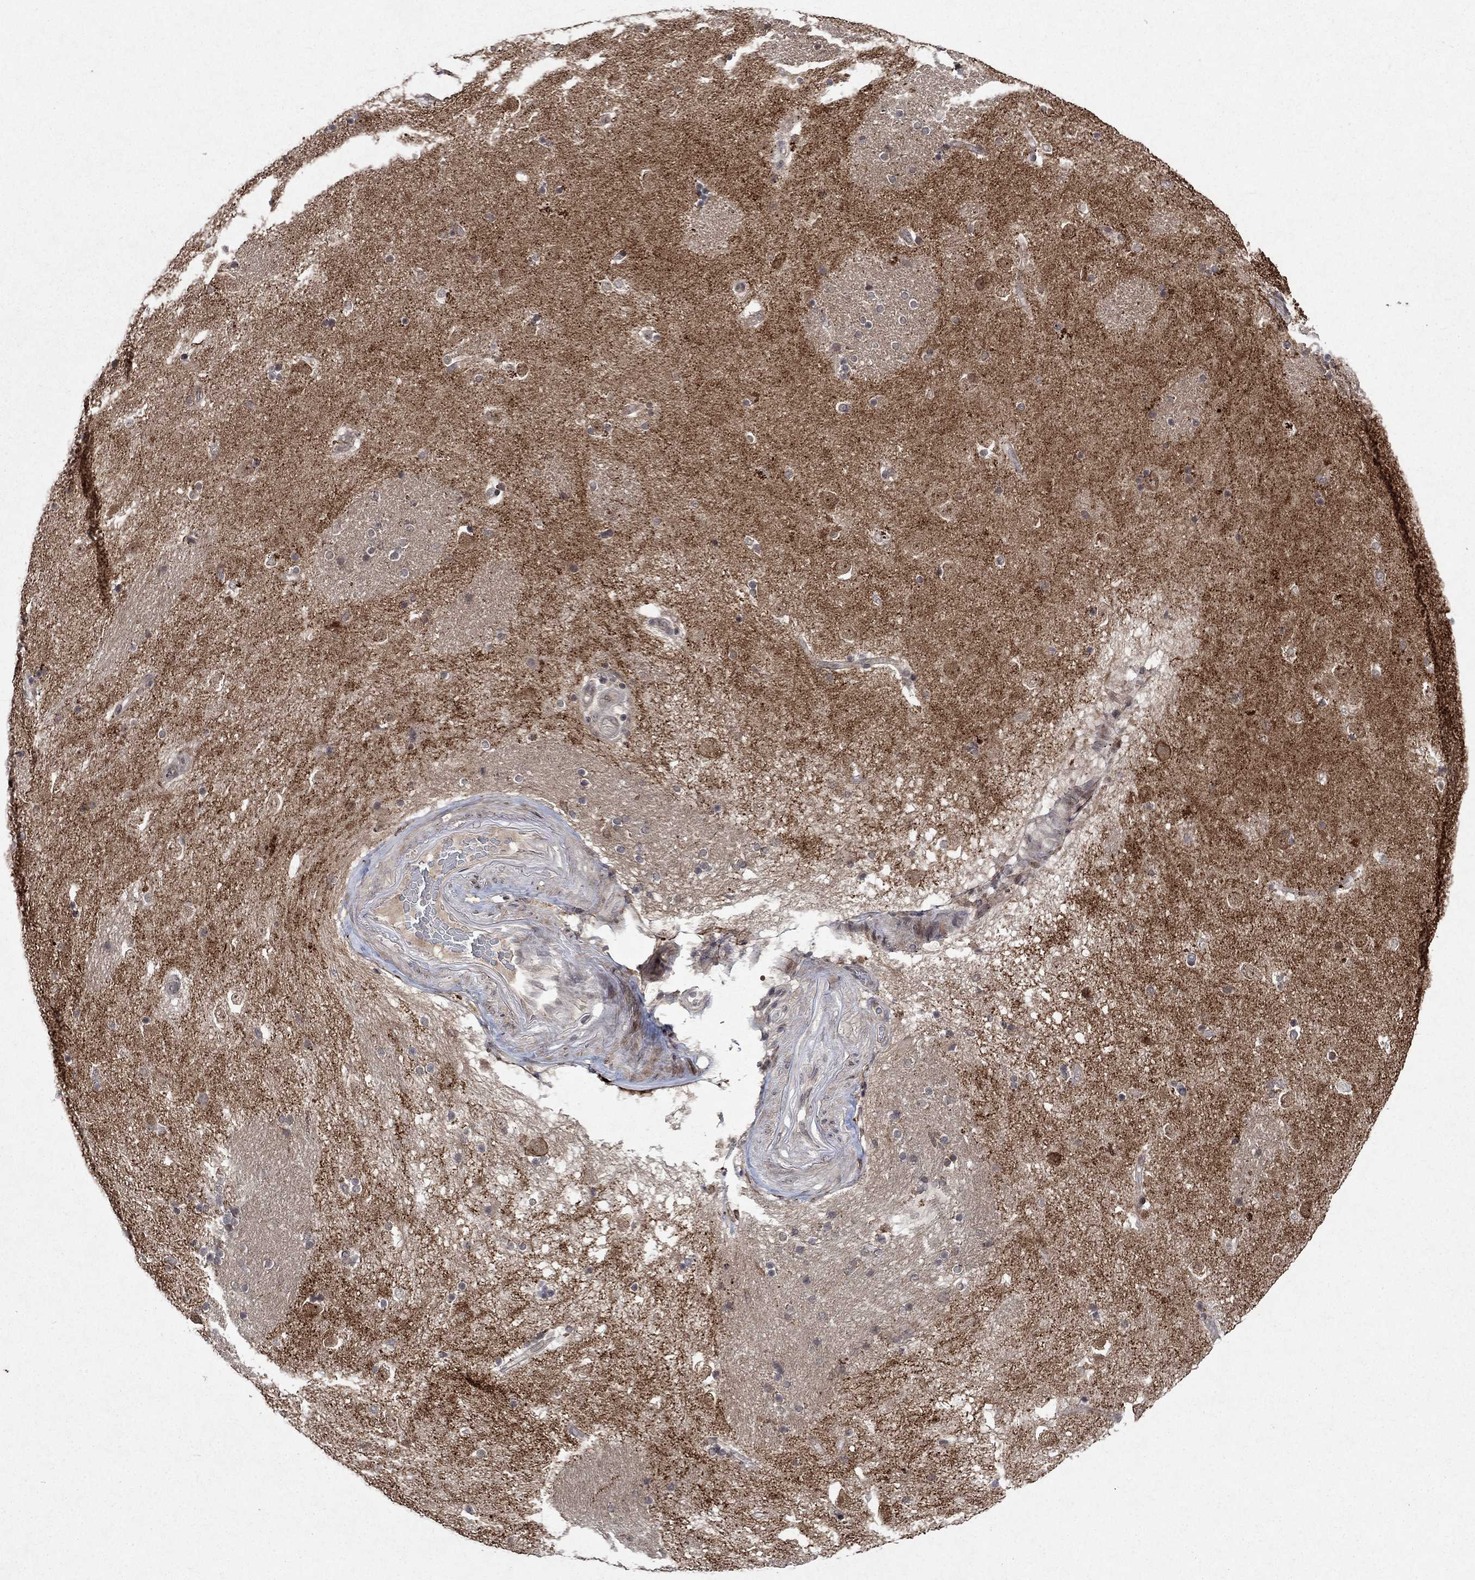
{"staining": {"intensity": "negative", "quantity": "none", "location": "none"}, "tissue": "caudate", "cell_type": "Glial cells", "image_type": "normal", "snomed": [{"axis": "morphology", "description": "Normal tissue, NOS"}, {"axis": "topography", "description": "Lateral ventricle wall"}], "caption": "IHC of unremarkable human caudate shows no positivity in glial cells.", "gene": "PPP1R9A", "patient": {"sex": "male", "age": 51}}